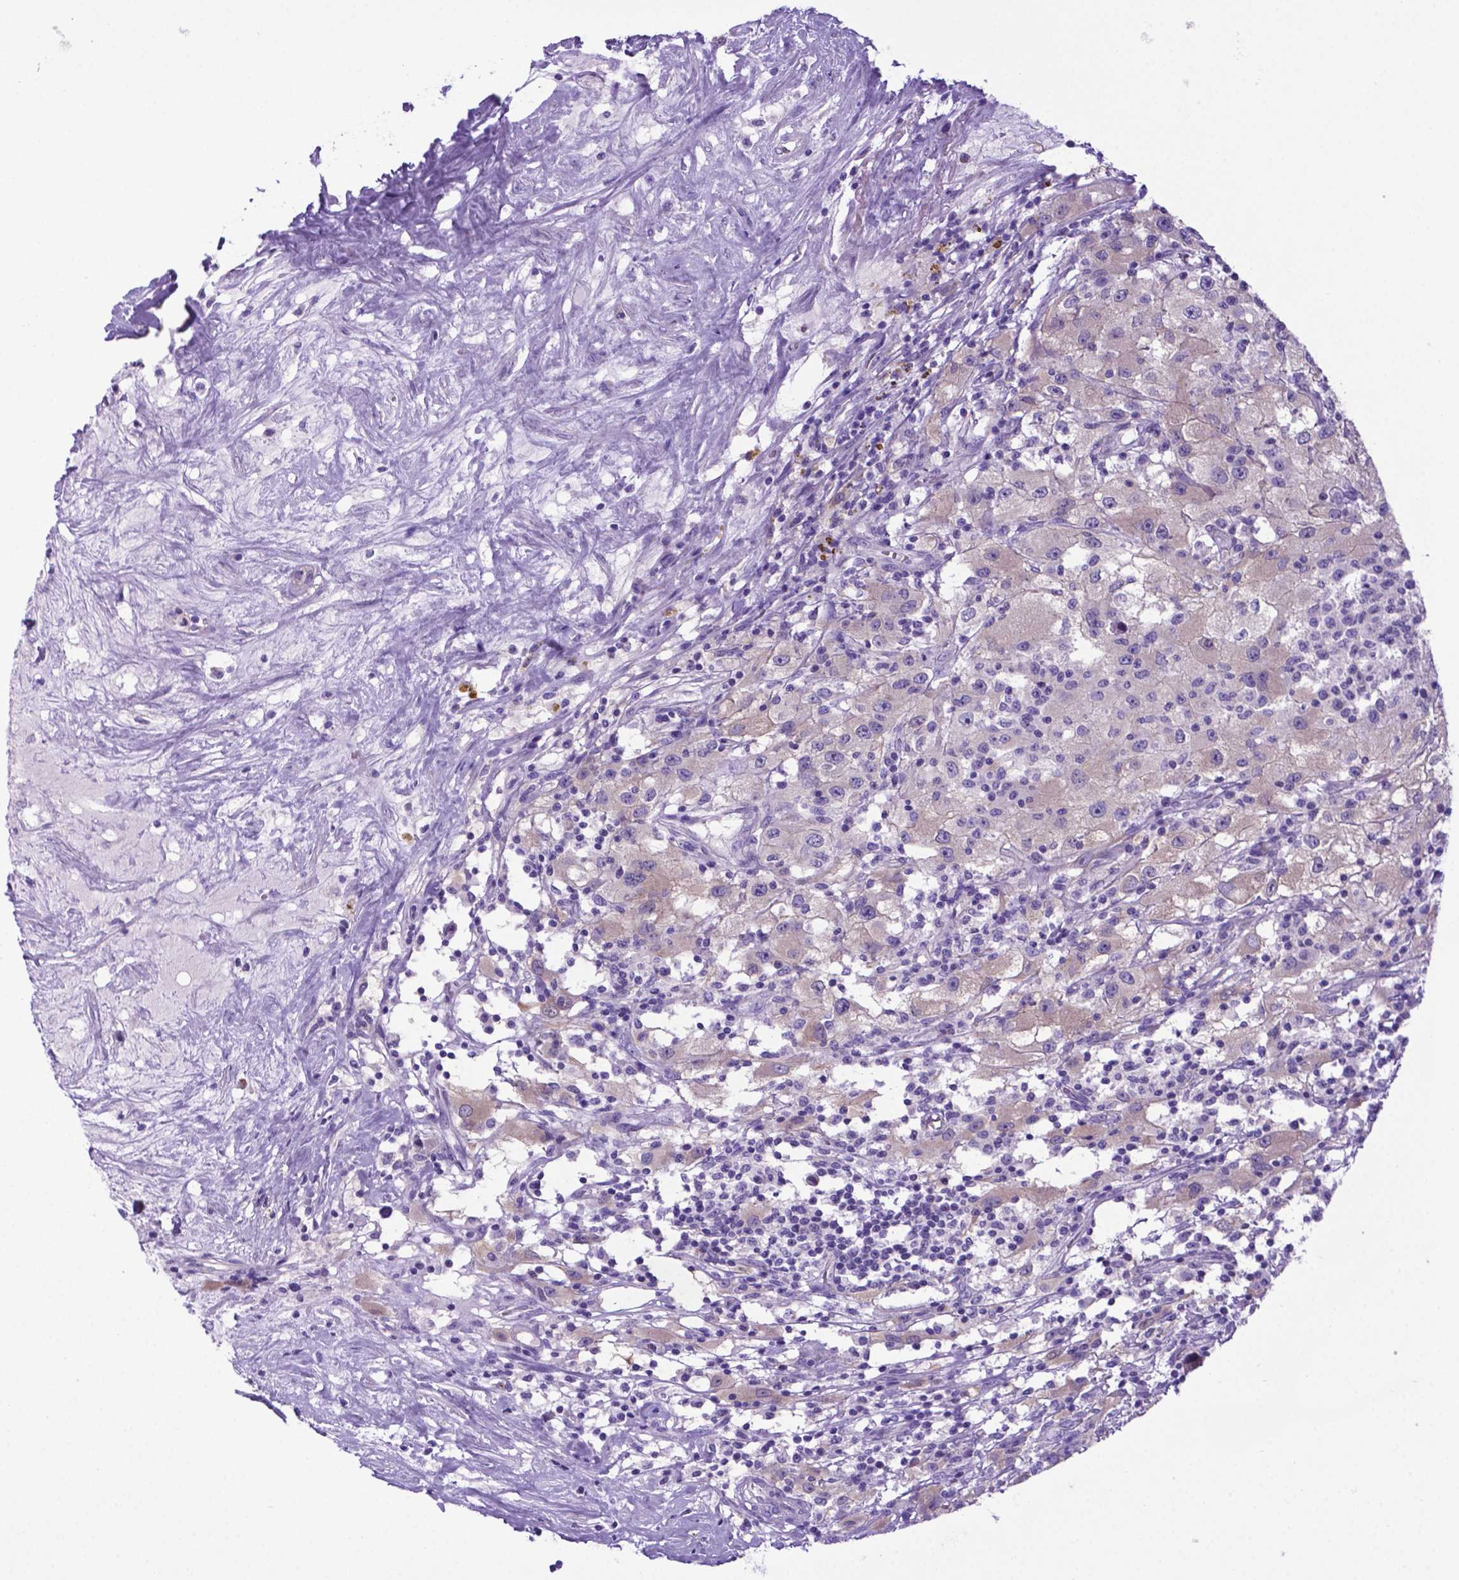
{"staining": {"intensity": "negative", "quantity": "none", "location": "none"}, "tissue": "renal cancer", "cell_type": "Tumor cells", "image_type": "cancer", "snomed": [{"axis": "morphology", "description": "Adenocarcinoma, NOS"}, {"axis": "topography", "description": "Kidney"}], "caption": "Immunohistochemistry image of human adenocarcinoma (renal) stained for a protein (brown), which reveals no staining in tumor cells.", "gene": "ADRA2B", "patient": {"sex": "female", "age": 67}}